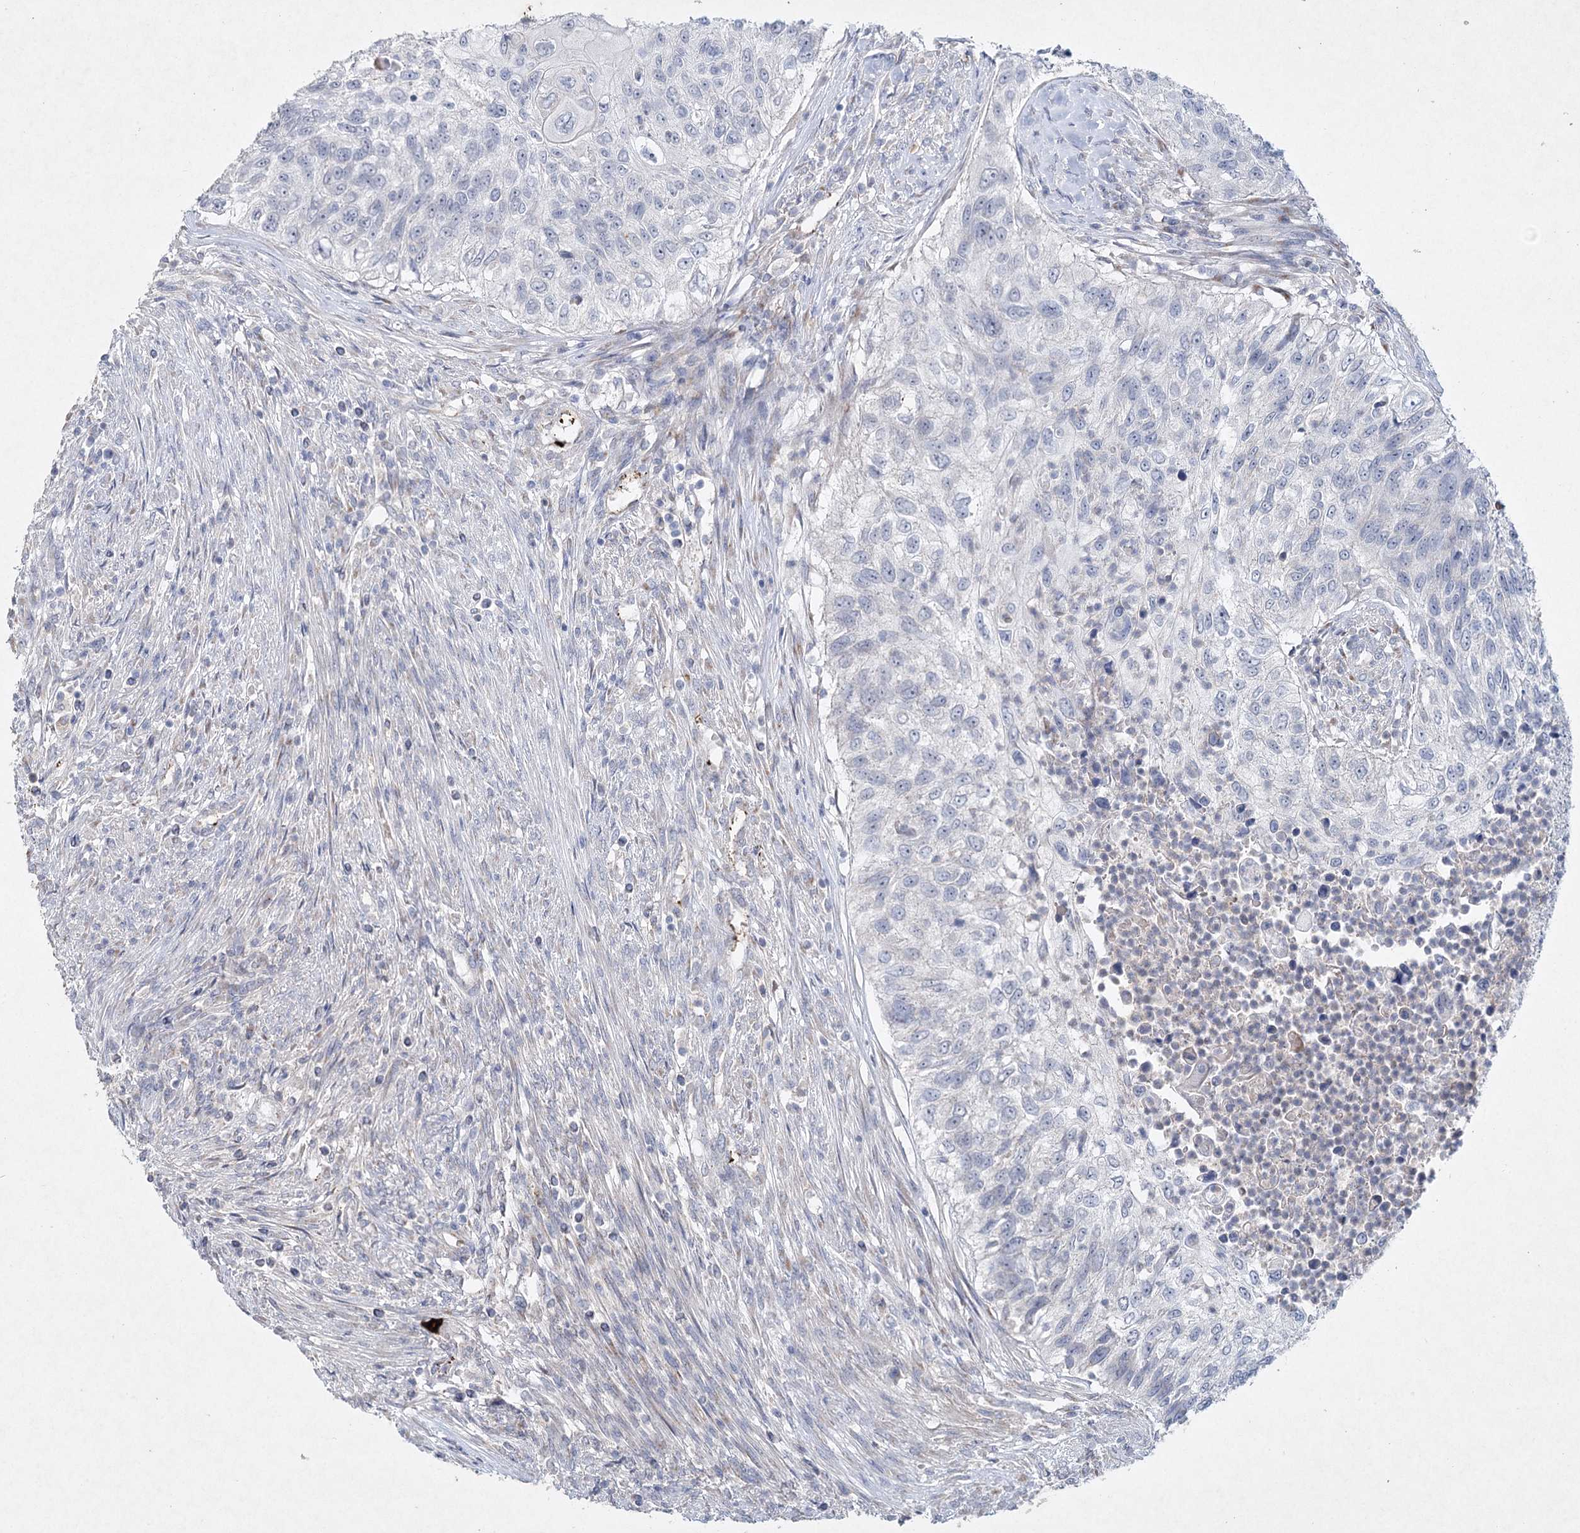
{"staining": {"intensity": "negative", "quantity": "none", "location": "none"}, "tissue": "urothelial cancer", "cell_type": "Tumor cells", "image_type": "cancer", "snomed": [{"axis": "morphology", "description": "Urothelial carcinoma, High grade"}, {"axis": "topography", "description": "Urinary bladder"}], "caption": "High-grade urothelial carcinoma was stained to show a protein in brown. There is no significant staining in tumor cells. Nuclei are stained in blue.", "gene": "RFX6", "patient": {"sex": "female", "age": 60}}